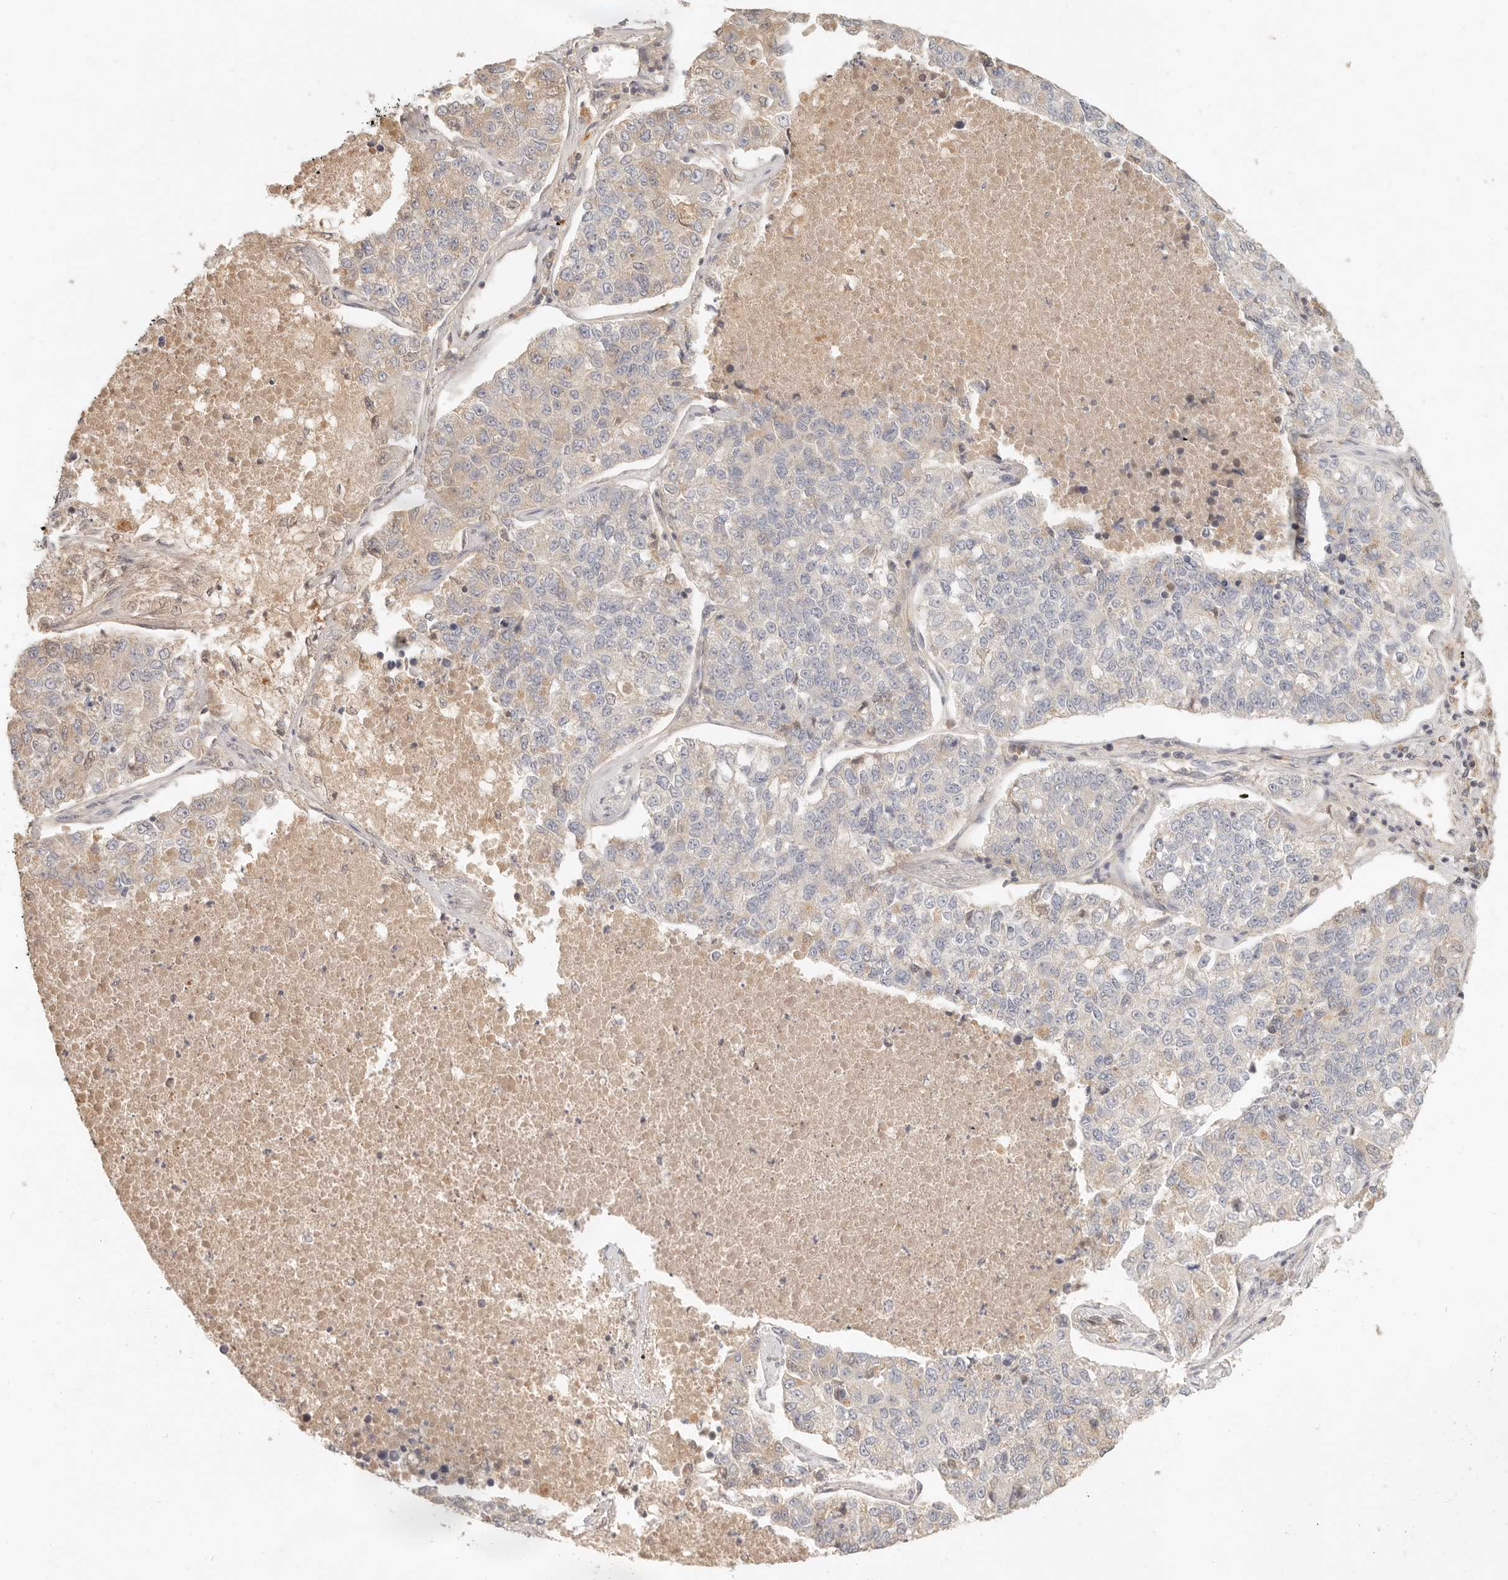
{"staining": {"intensity": "weak", "quantity": "<25%", "location": "cytoplasmic/membranous"}, "tissue": "lung cancer", "cell_type": "Tumor cells", "image_type": "cancer", "snomed": [{"axis": "morphology", "description": "Adenocarcinoma, NOS"}, {"axis": "topography", "description": "Lung"}], "caption": "Immunohistochemistry of lung cancer (adenocarcinoma) reveals no staining in tumor cells.", "gene": "NECAP2", "patient": {"sex": "male", "age": 49}}